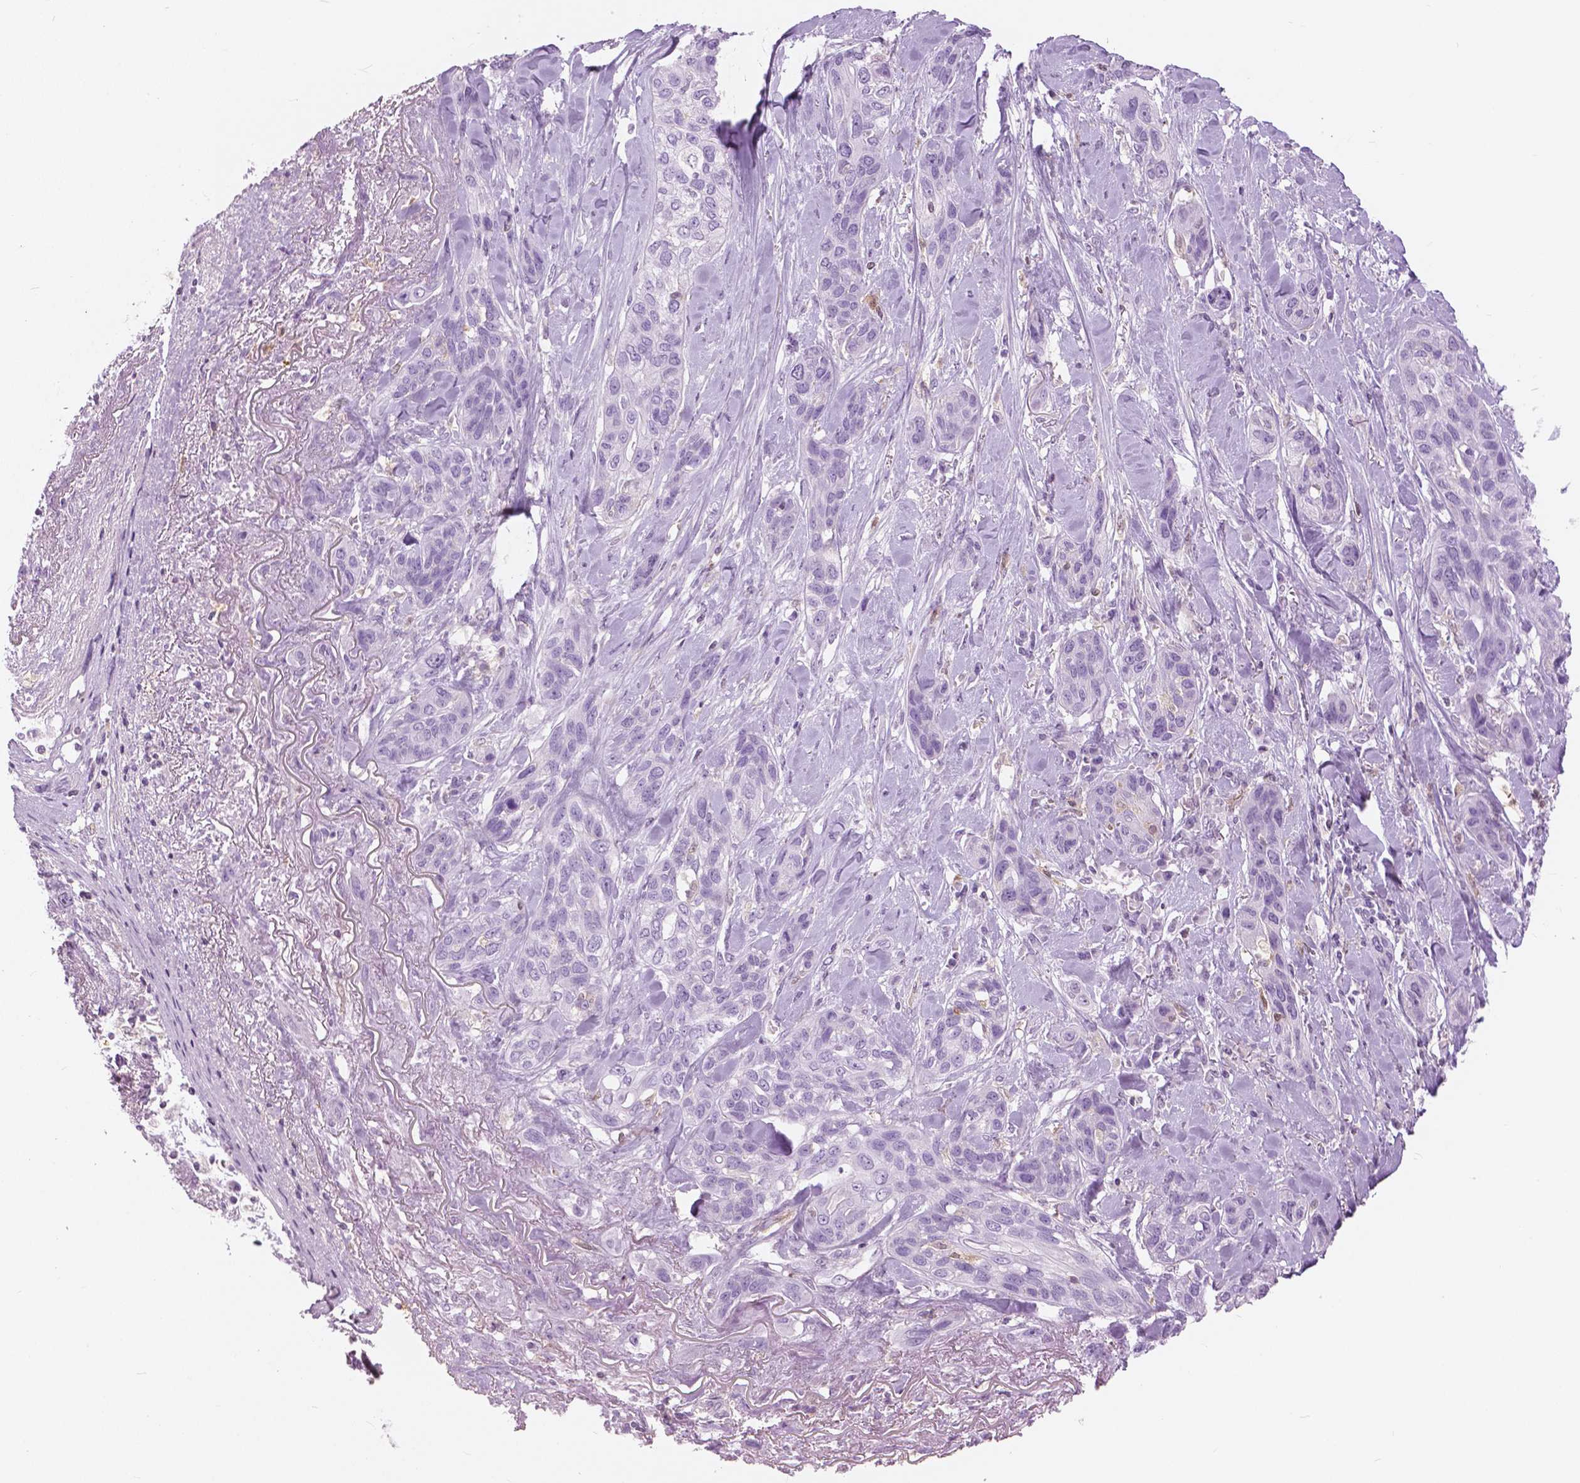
{"staining": {"intensity": "negative", "quantity": "none", "location": "none"}, "tissue": "lung cancer", "cell_type": "Tumor cells", "image_type": "cancer", "snomed": [{"axis": "morphology", "description": "Squamous cell carcinoma, NOS"}, {"axis": "topography", "description": "Lung"}], "caption": "Tumor cells show no significant protein staining in lung cancer.", "gene": "GALM", "patient": {"sex": "female", "age": 70}}